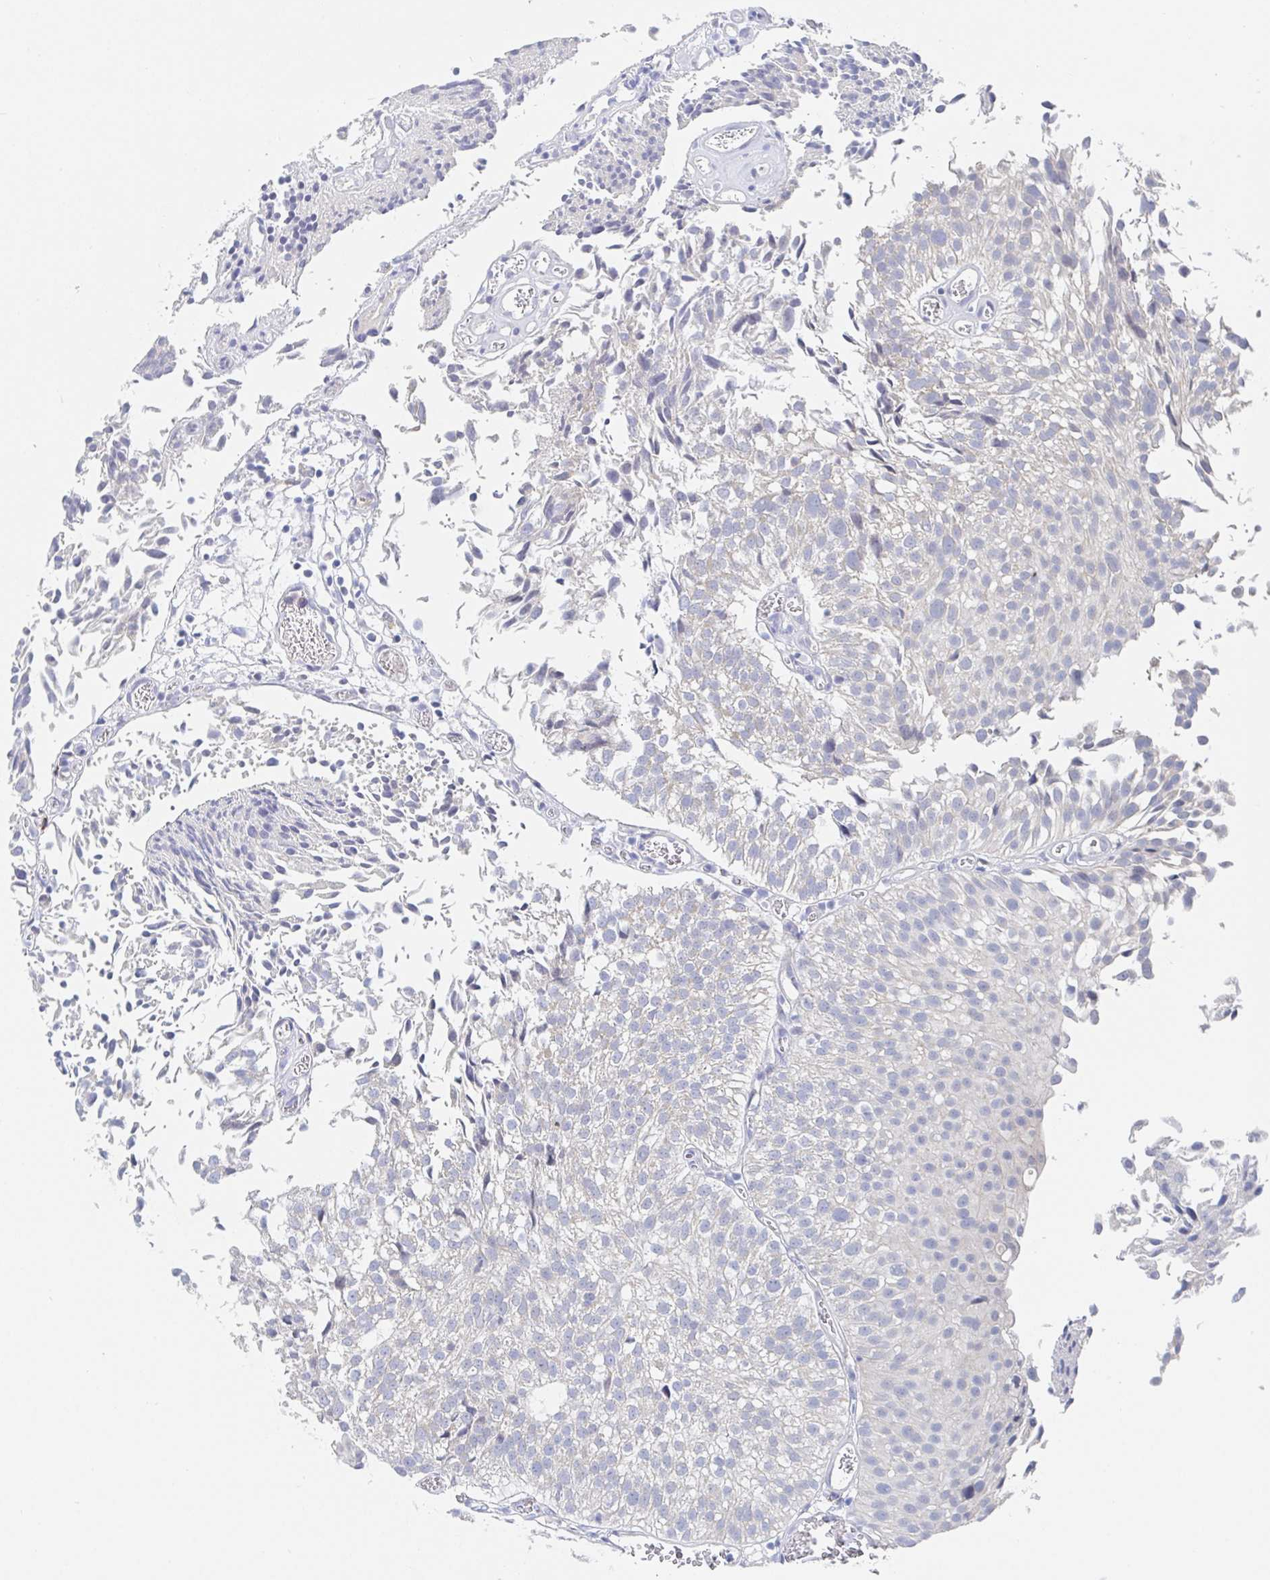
{"staining": {"intensity": "negative", "quantity": "none", "location": "none"}, "tissue": "urothelial cancer", "cell_type": "Tumor cells", "image_type": "cancer", "snomed": [{"axis": "morphology", "description": "Urothelial carcinoma, Low grade"}, {"axis": "topography", "description": "Urinary bladder"}], "caption": "Immunohistochemistry (IHC) photomicrograph of low-grade urothelial carcinoma stained for a protein (brown), which exhibits no expression in tumor cells.", "gene": "ZNF430", "patient": {"sex": "male", "age": 80}}